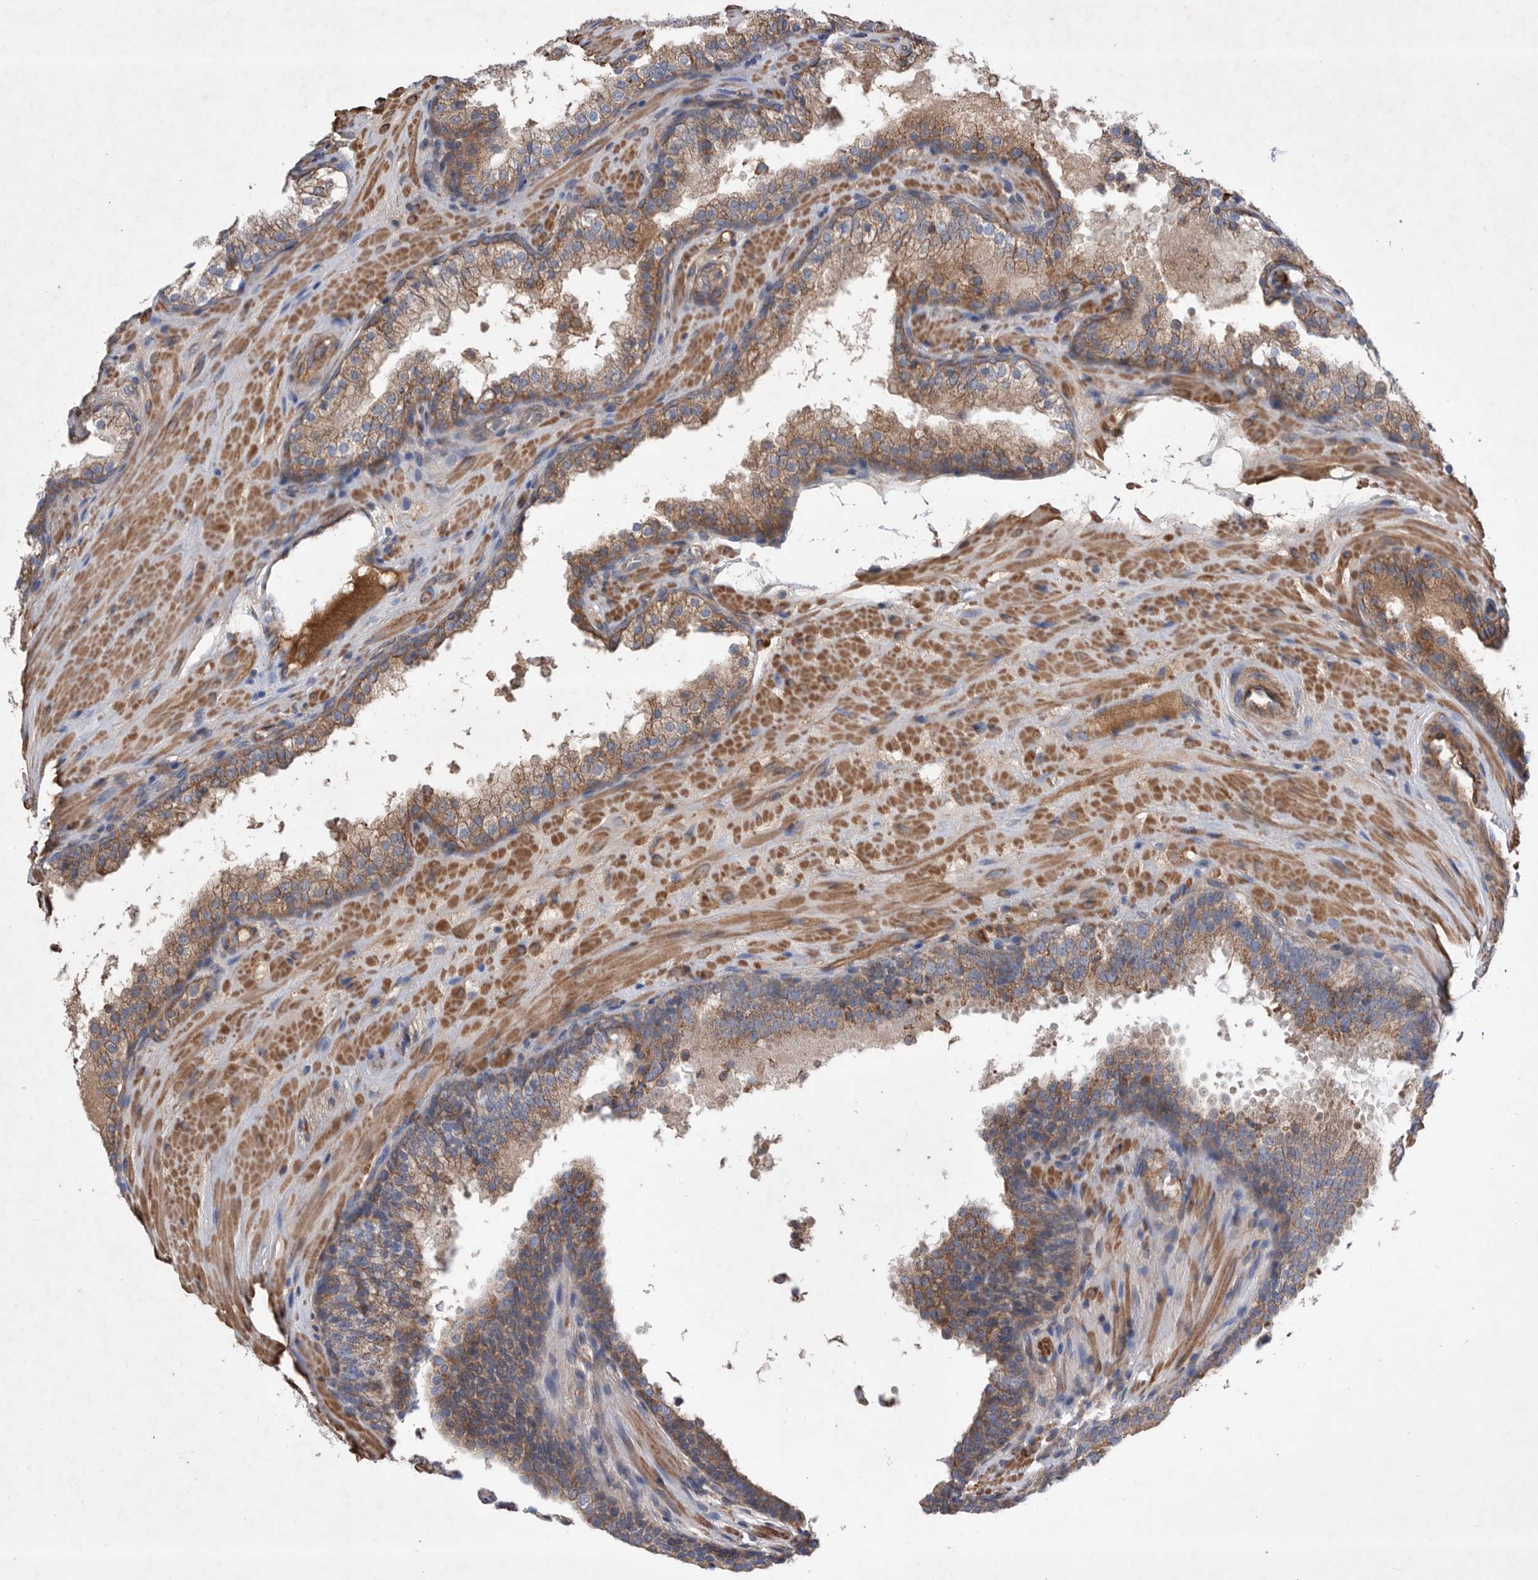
{"staining": {"intensity": "moderate", "quantity": ">75%", "location": "cytoplasmic/membranous"}, "tissue": "prostate cancer", "cell_type": "Tumor cells", "image_type": "cancer", "snomed": [{"axis": "morphology", "description": "Adenocarcinoma, High grade"}, {"axis": "topography", "description": "Prostate"}], "caption": "A medium amount of moderate cytoplasmic/membranous staining is appreciated in approximately >75% of tumor cells in prostate cancer tissue.", "gene": "ATP13A3", "patient": {"sex": "male", "age": 56}}